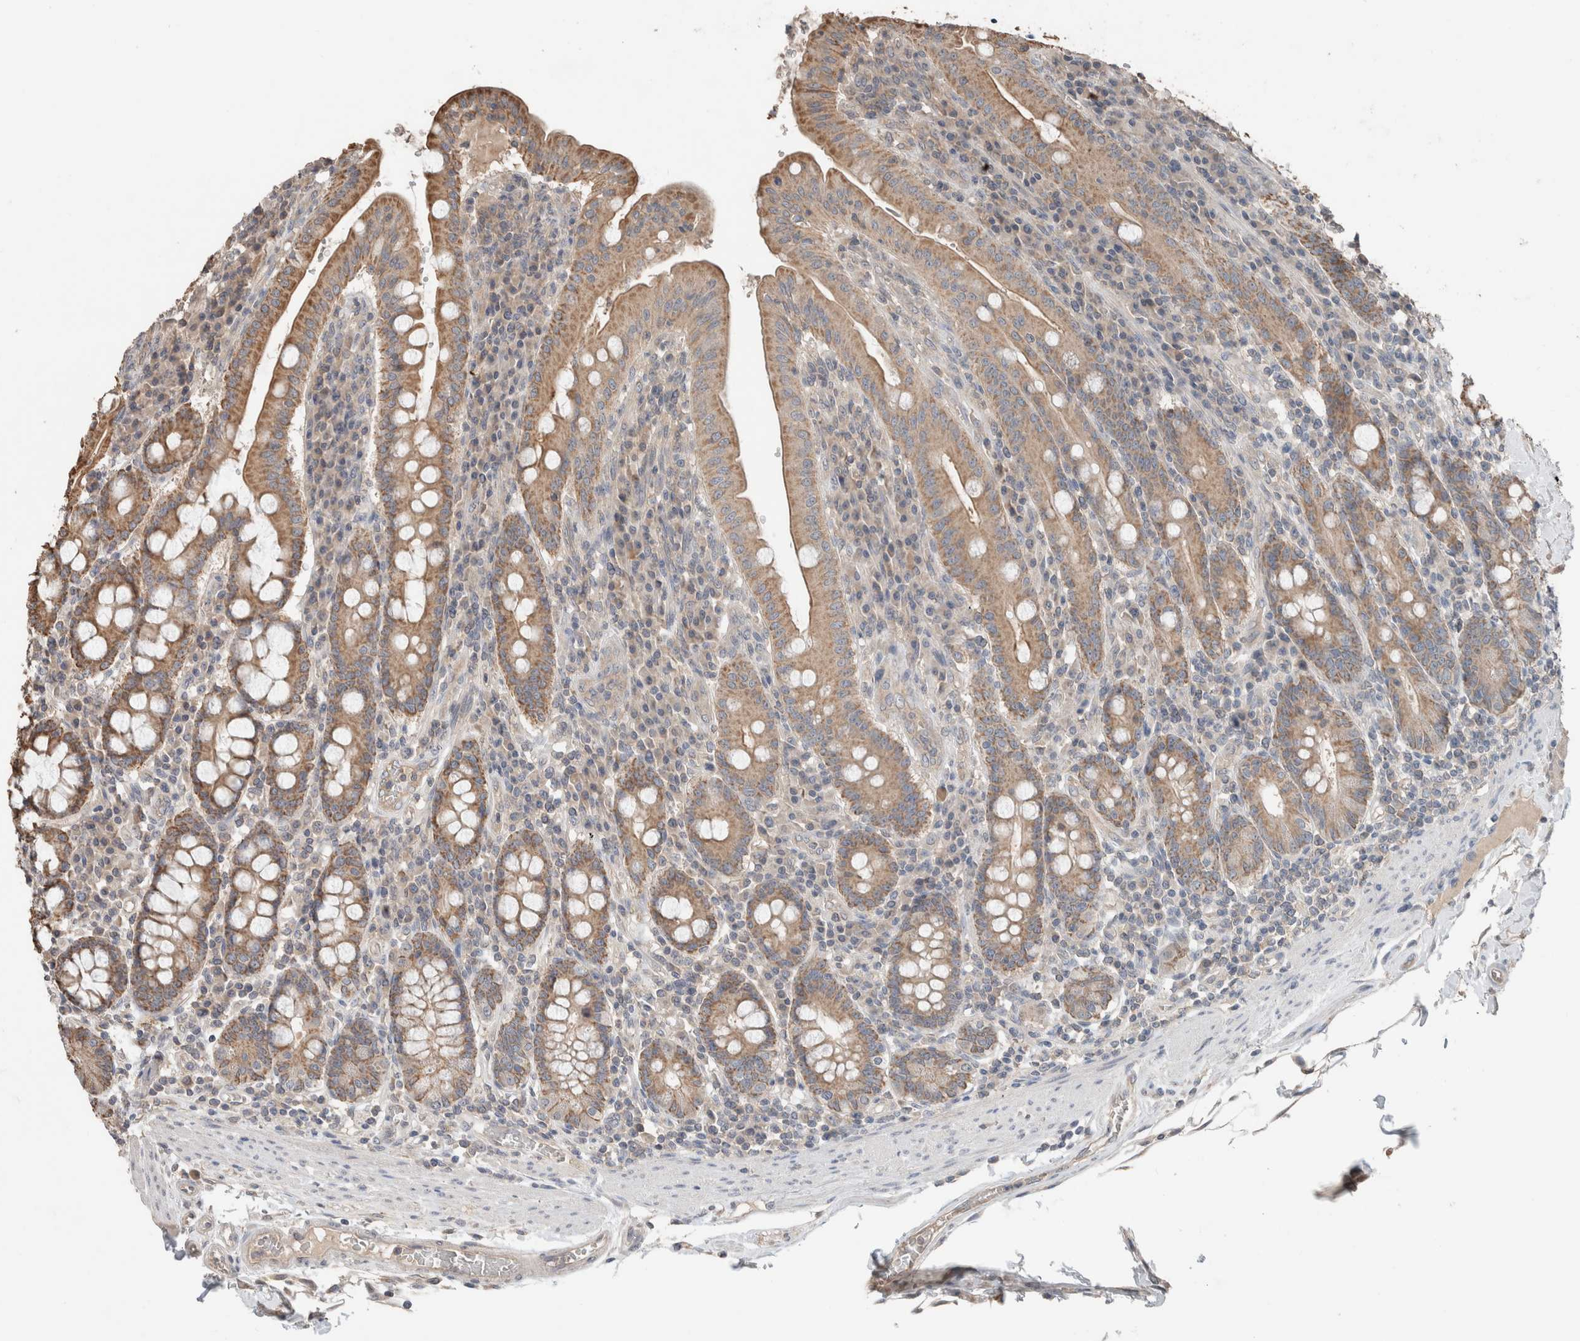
{"staining": {"intensity": "moderate", "quantity": ">75%", "location": "cytoplasmic/membranous"}, "tissue": "duodenum", "cell_type": "Glandular cells", "image_type": "normal", "snomed": [{"axis": "morphology", "description": "Normal tissue, NOS"}, {"axis": "morphology", "description": "Adenocarcinoma, NOS"}, {"axis": "topography", "description": "Pancreas"}, {"axis": "topography", "description": "Duodenum"}], "caption": "Moderate cytoplasmic/membranous positivity is present in approximately >75% of glandular cells in normal duodenum. (brown staining indicates protein expression, while blue staining denotes nuclei).", "gene": "ERAP2", "patient": {"sex": "male", "age": 50}}